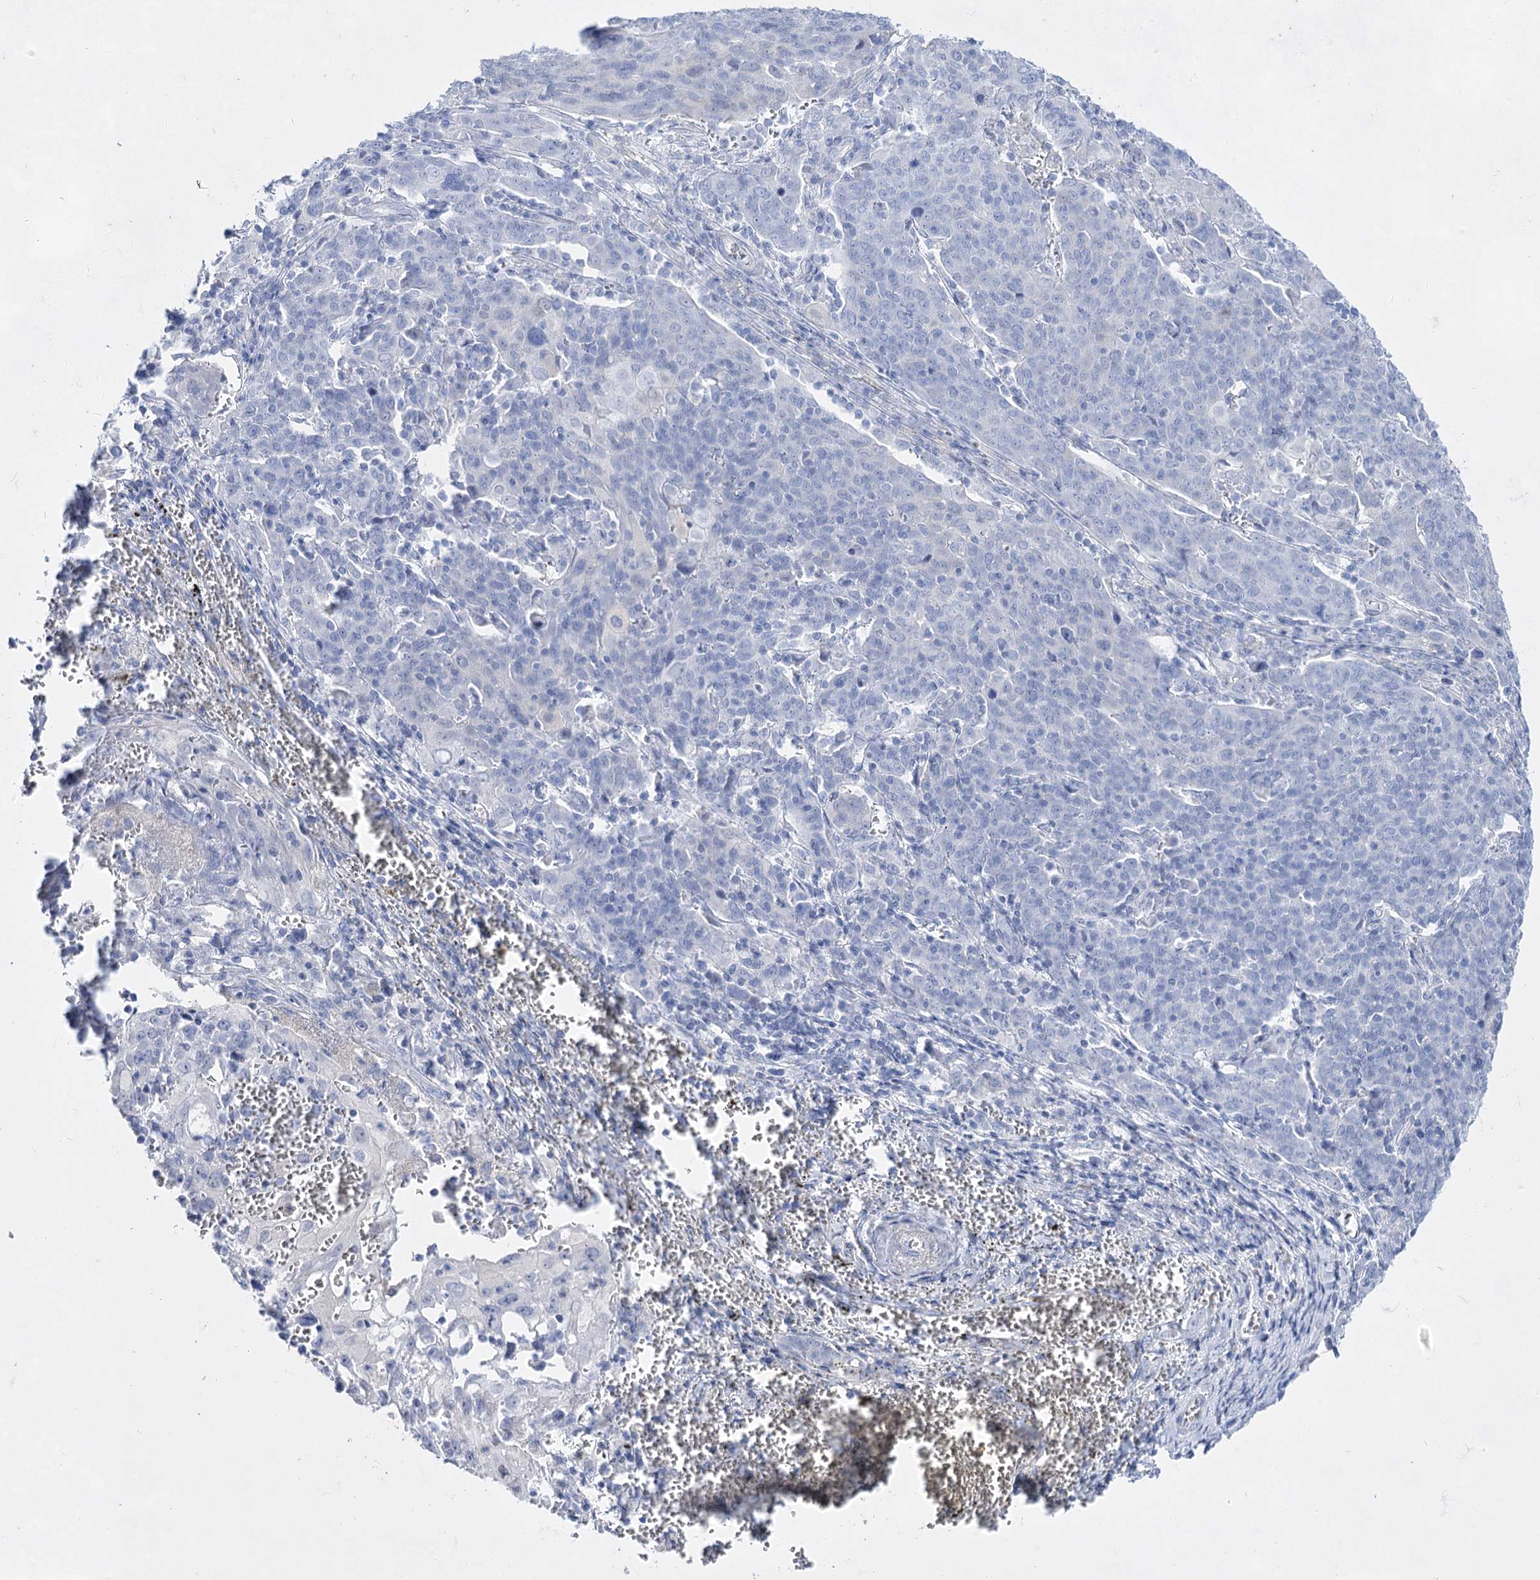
{"staining": {"intensity": "negative", "quantity": "none", "location": "none"}, "tissue": "cervical cancer", "cell_type": "Tumor cells", "image_type": "cancer", "snomed": [{"axis": "morphology", "description": "Squamous cell carcinoma, NOS"}, {"axis": "topography", "description": "Cervix"}], "caption": "Immunohistochemistry image of human cervical cancer (squamous cell carcinoma) stained for a protein (brown), which shows no positivity in tumor cells. (IHC, brightfield microscopy, high magnification).", "gene": "ACRV1", "patient": {"sex": "female", "age": 67}}